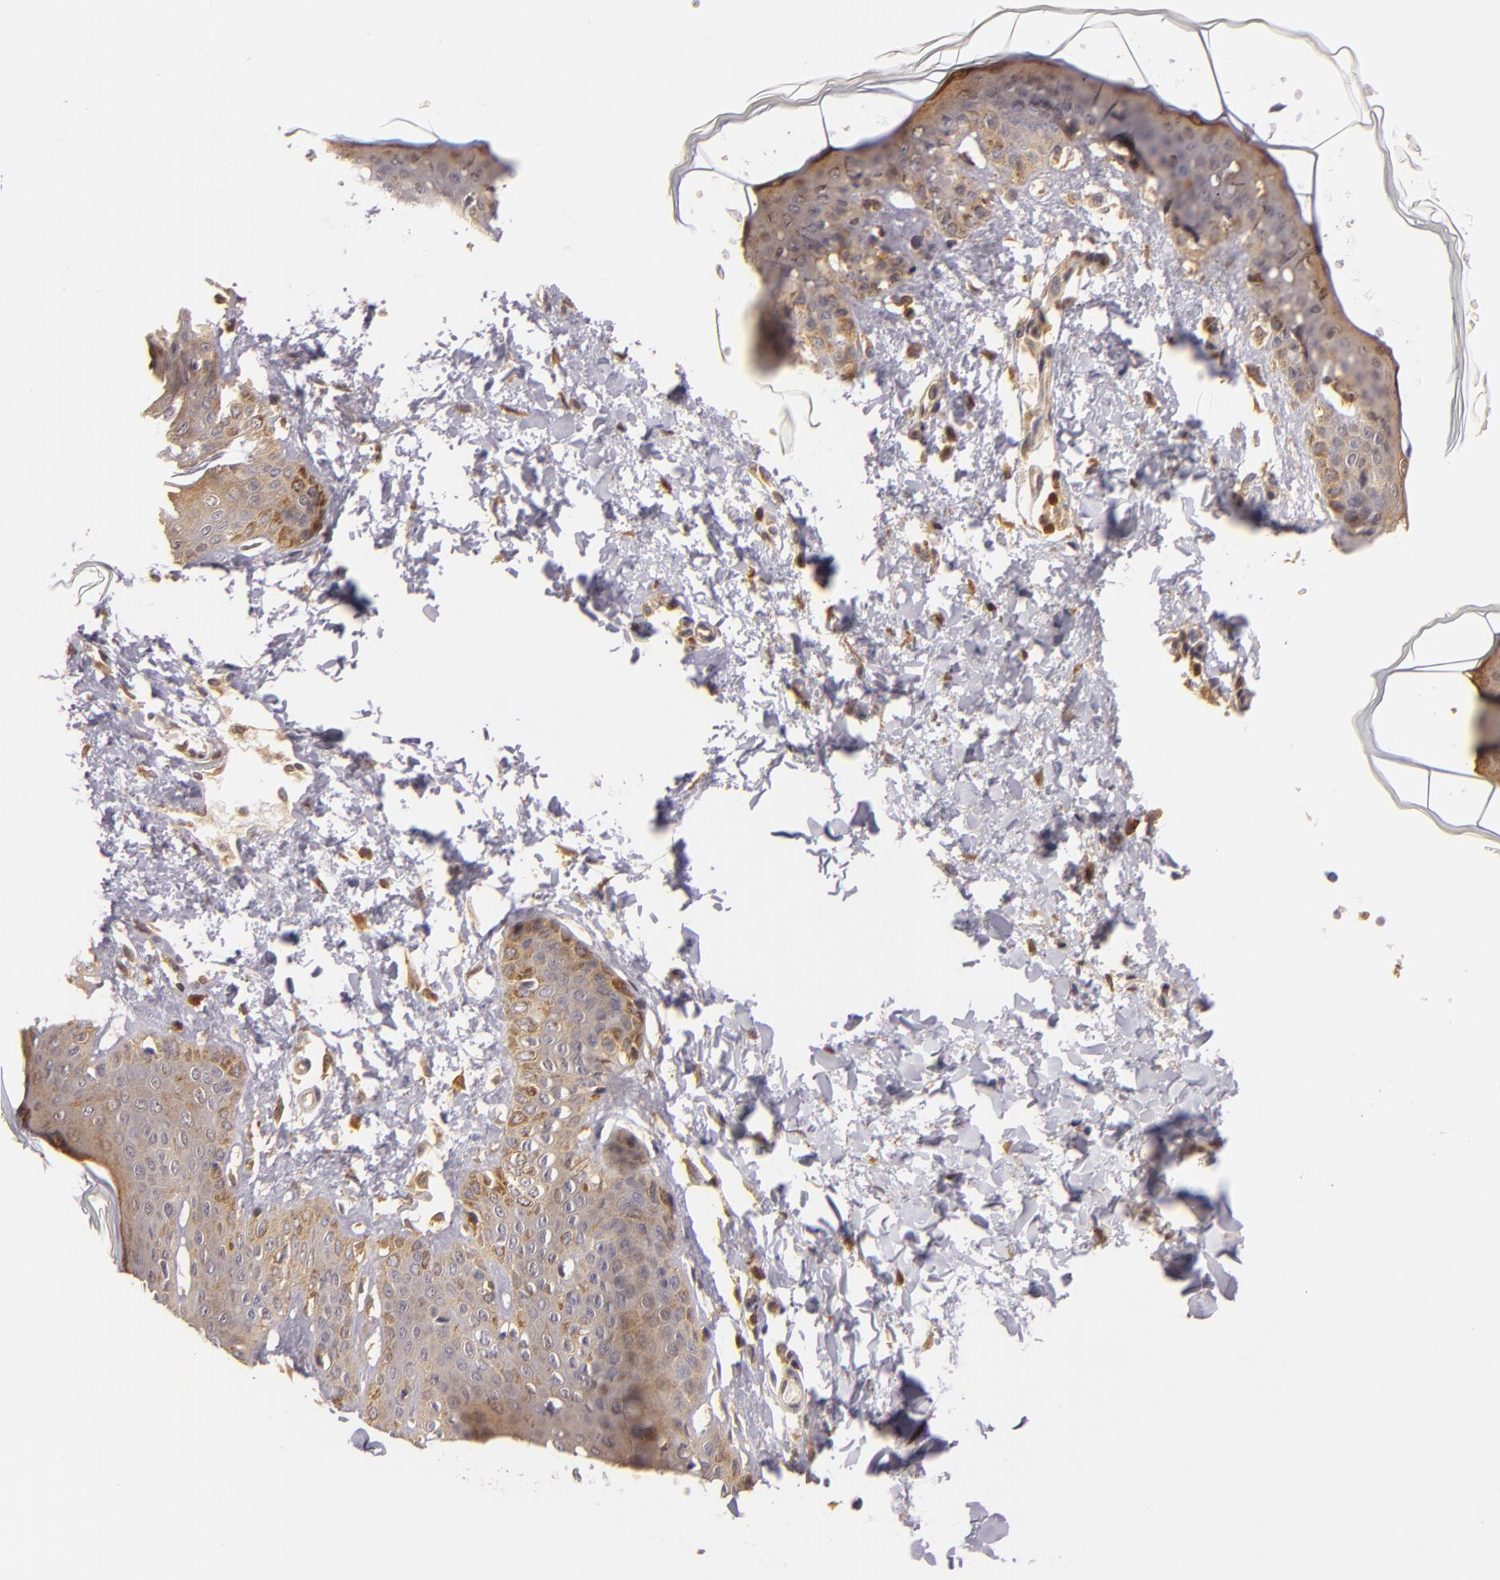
{"staining": {"intensity": "moderate", "quantity": ">75%", "location": "cytoplasmic/membranous"}, "tissue": "skin", "cell_type": "Fibroblasts", "image_type": "normal", "snomed": [{"axis": "morphology", "description": "Normal tissue, NOS"}, {"axis": "topography", "description": "Skin"}], "caption": "Protein analysis of unremarkable skin exhibits moderate cytoplasmic/membranous staining in approximately >75% of fibroblasts. The protein of interest is shown in brown color, while the nuclei are stained blue.", "gene": "TOM1", "patient": {"sex": "female", "age": 17}}